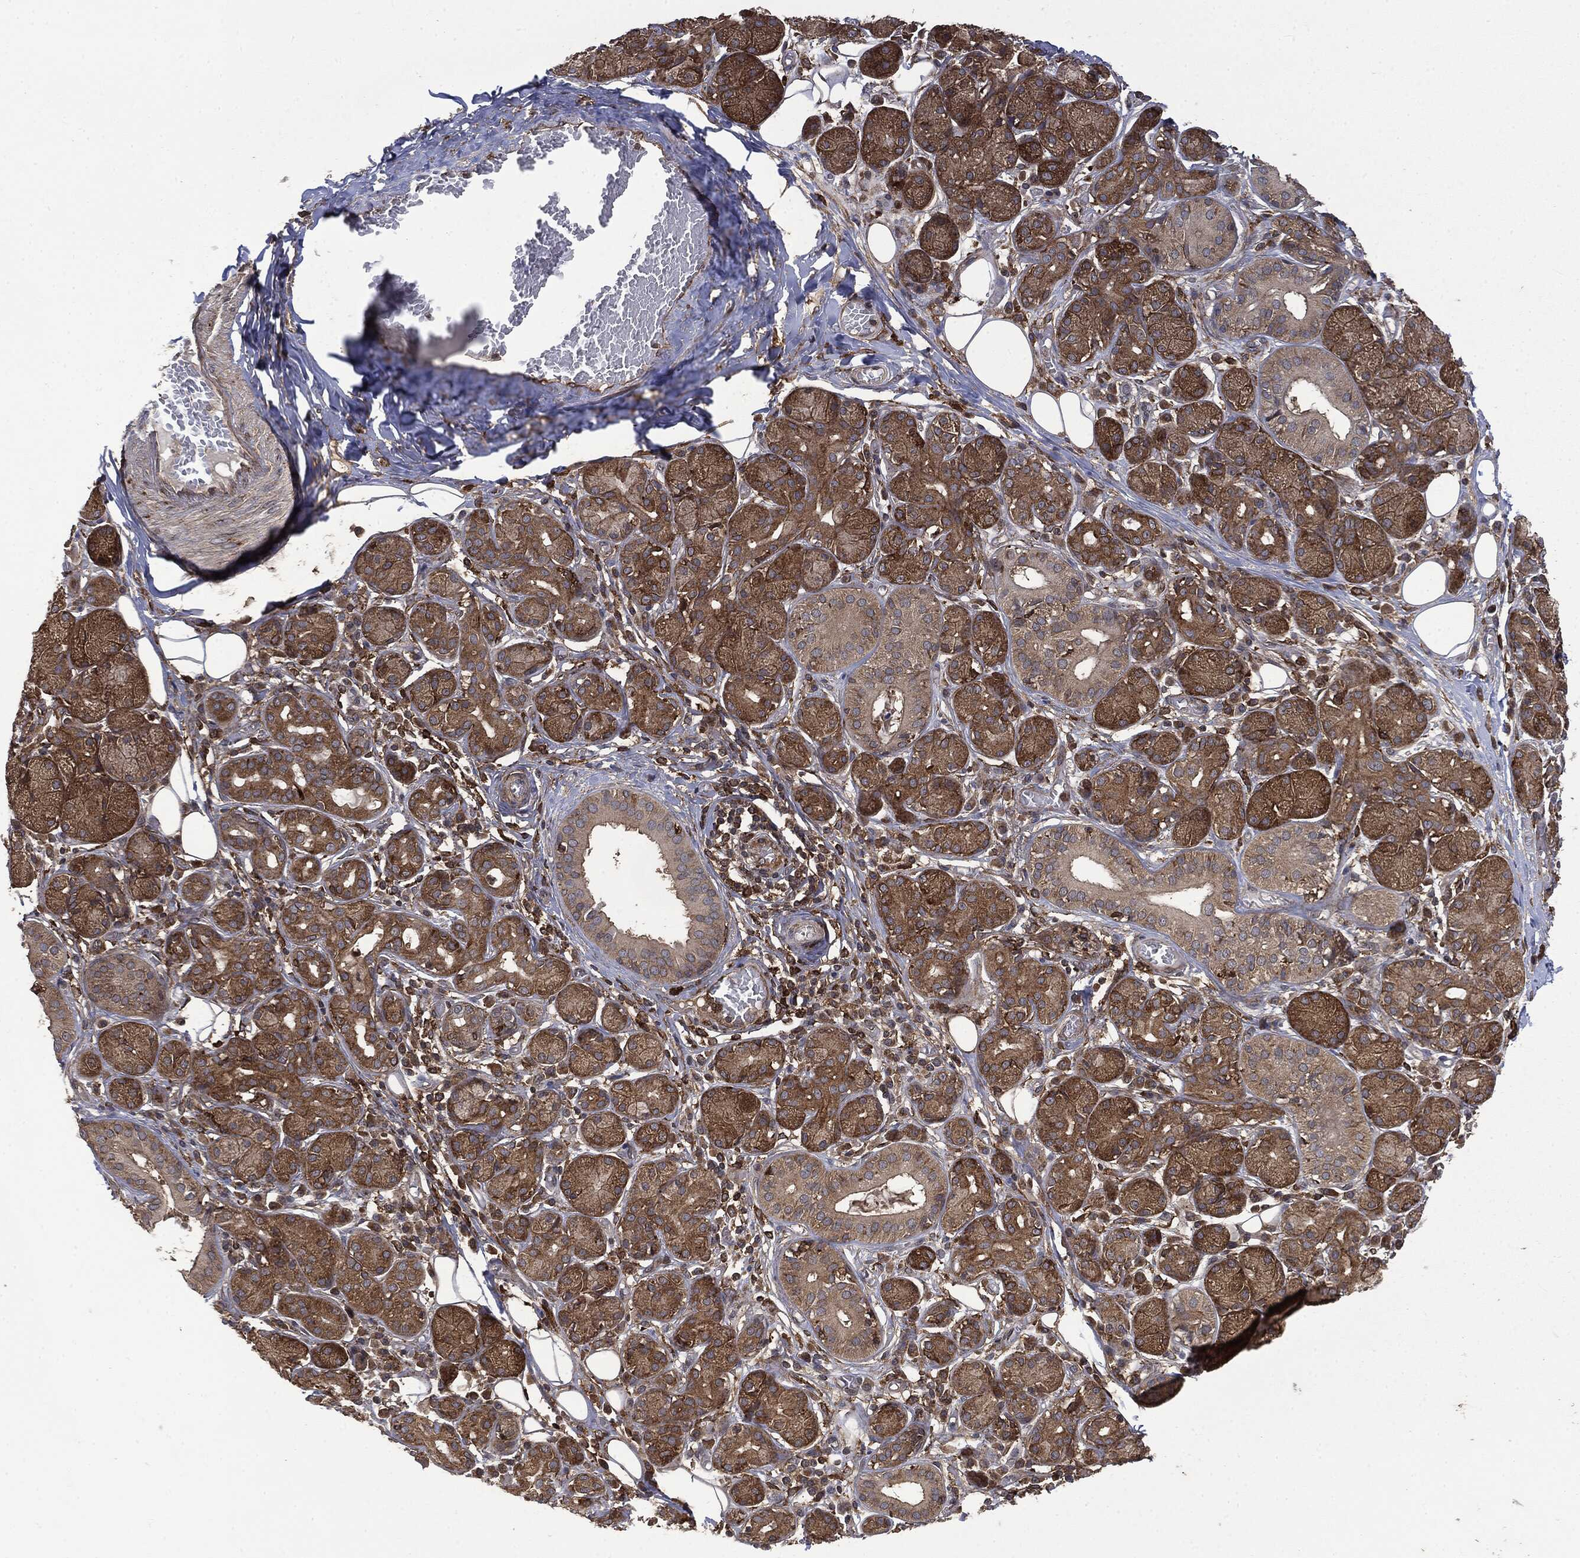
{"staining": {"intensity": "moderate", "quantity": ">75%", "location": "cytoplasmic/membranous"}, "tissue": "salivary gland", "cell_type": "Glandular cells", "image_type": "normal", "snomed": [{"axis": "morphology", "description": "Normal tissue, NOS"}, {"axis": "topography", "description": "Salivary gland"}], "caption": "This photomicrograph demonstrates immunohistochemistry staining of benign human salivary gland, with medium moderate cytoplasmic/membranous expression in about >75% of glandular cells.", "gene": "SNX5", "patient": {"sex": "male", "age": 71}}